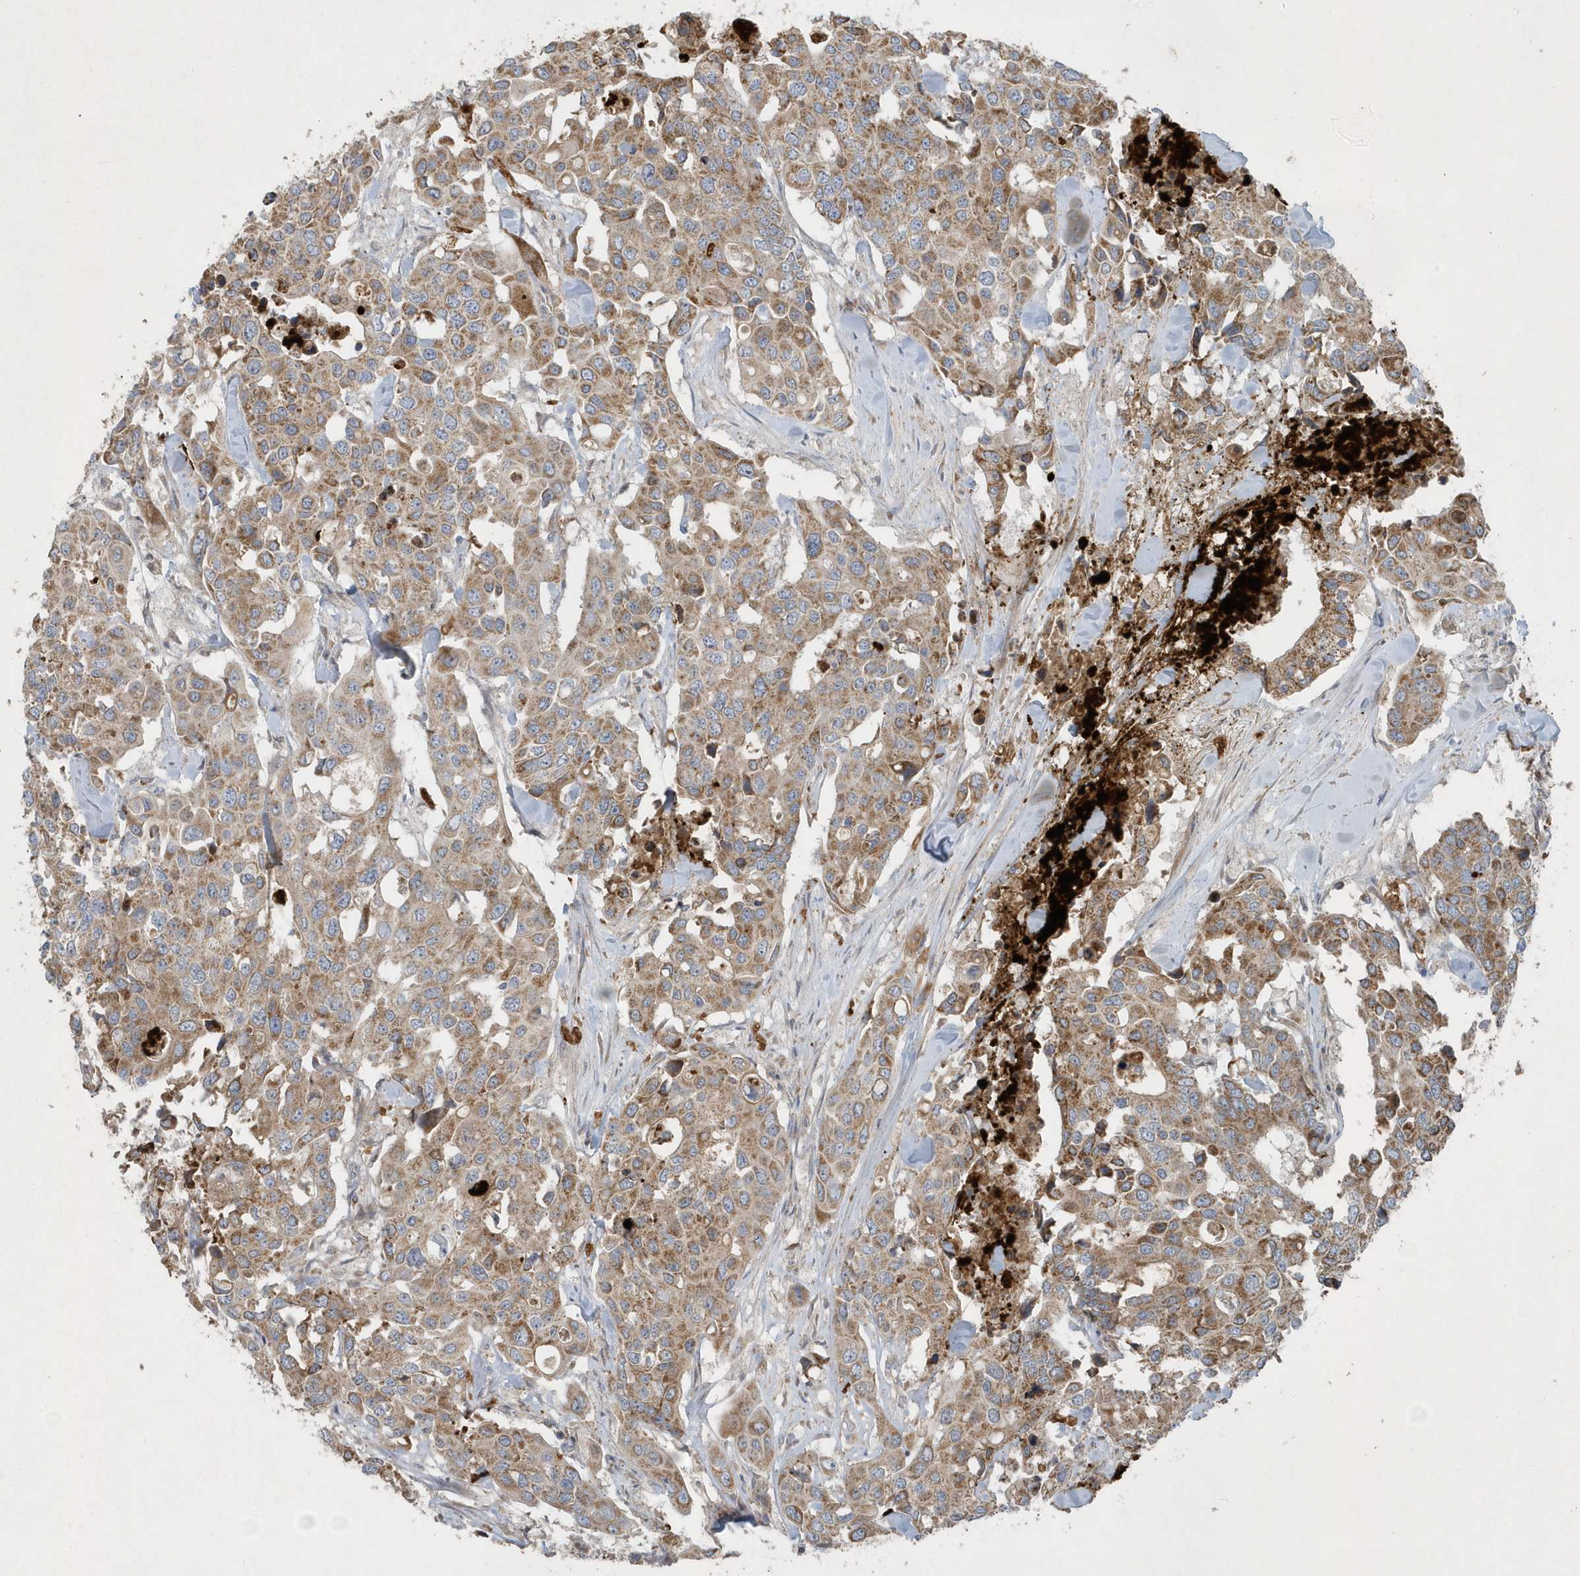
{"staining": {"intensity": "moderate", "quantity": ">75%", "location": "cytoplasmic/membranous"}, "tissue": "colorectal cancer", "cell_type": "Tumor cells", "image_type": "cancer", "snomed": [{"axis": "morphology", "description": "Adenocarcinoma, NOS"}, {"axis": "topography", "description": "Colon"}], "caption": "Tumor cells show medium levels of moderate cytoplasmic/membranous positivity in about >75% of cells in colorectal adenocarcinoma.", "gene": "SLC38A2", "patient": {"sex": "male", "age": 77}}